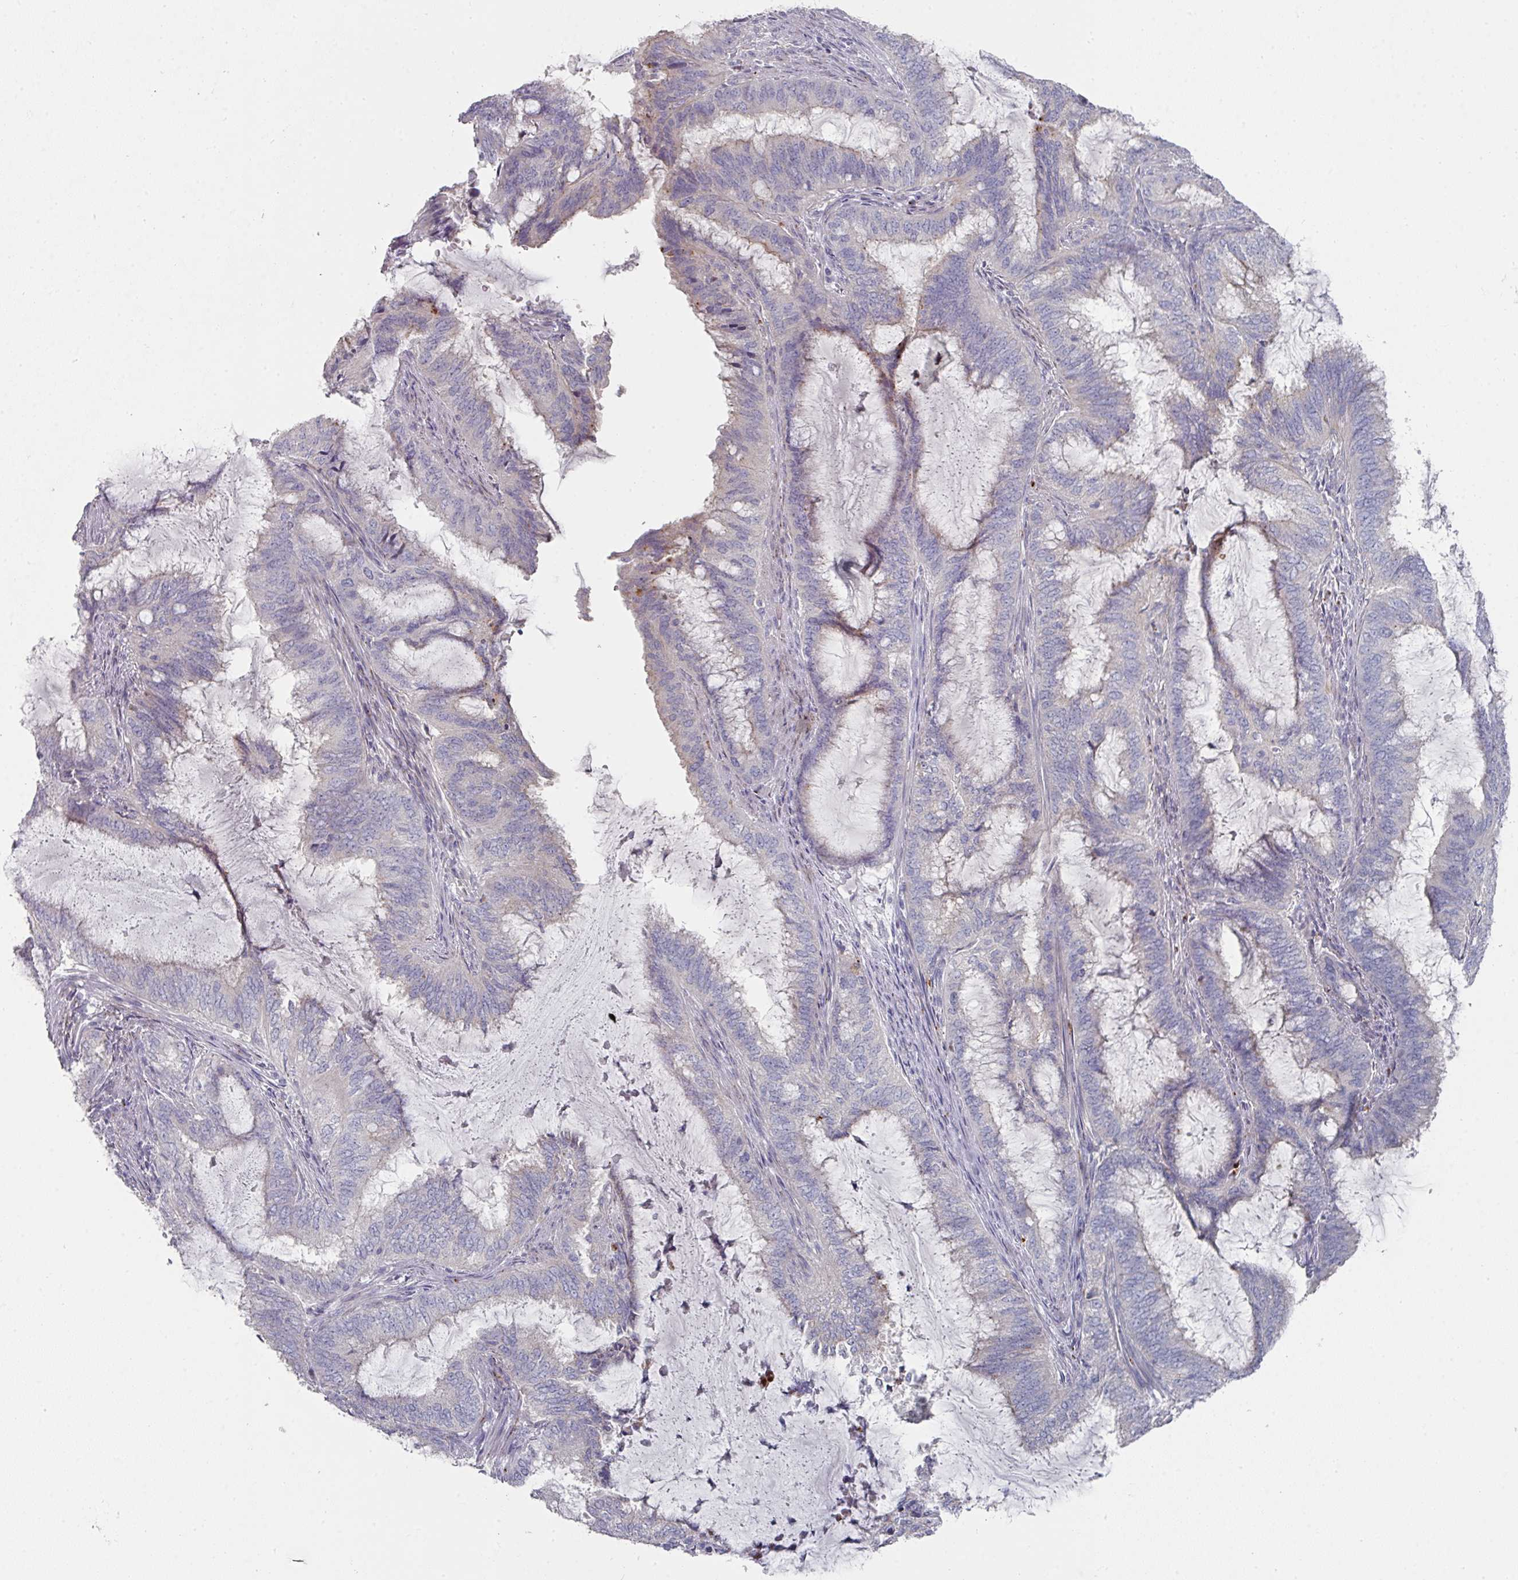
{"staining": {"intensity": "moderate", "quantity": "<25%", "location": "cytoplasmic/membranous"}, "tissue": "endometrial cancer", "cell_type": "Tumor cells", "image_type": "cancer", "snomed": [{"axis": "morphology", "description": "Adenocarcinoma, NOS"}, {"axis": "topography", "description": "Endometrium"}], "caption": "Moderate cytoplasmic/membranous protein staining is seen in approximately <25% of tumor cells in endometrial cancer (adenocarcinoma).", "gene": "NT5C1A", "patient": {"sex": "female", "age": 51}}